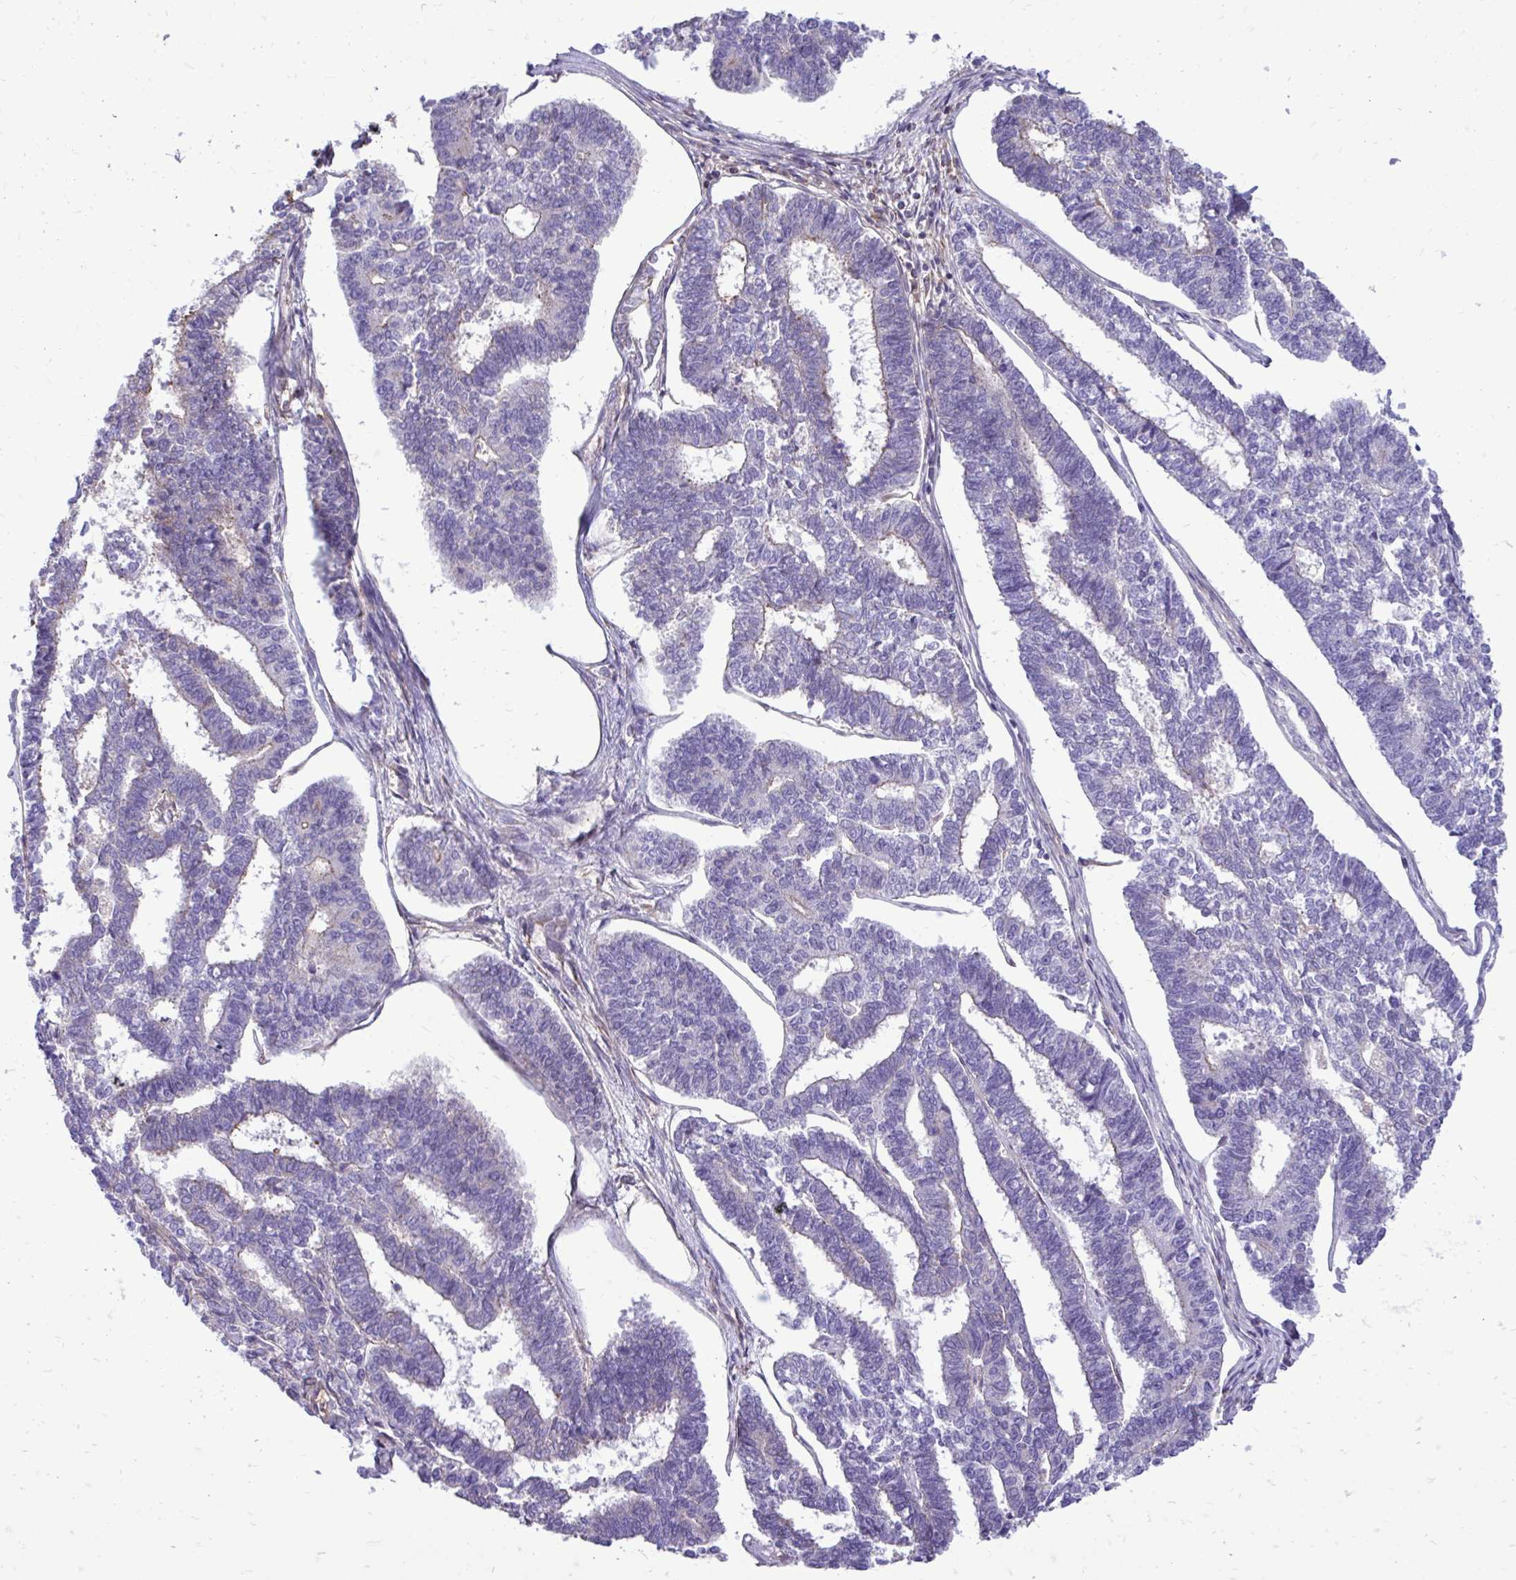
{"staining": {"intensity": "negative", "quantity": "none", "location": "none"}, "tissue": "endometrial cancer", "cell_type": "Tumor cells", "image_type": "cancer", "snomed": [{"axis": "morphology", "description": "Adenocarcinoma, NOS"}, {"axis": "topography", "description": "Endometrium"}], "caption": "The photomicrograph displays no staining of tumor cells in endometrial adenocarcinoma.", "gene": "ATP13A2", "patient": {"sex": "female", "age": 70}}